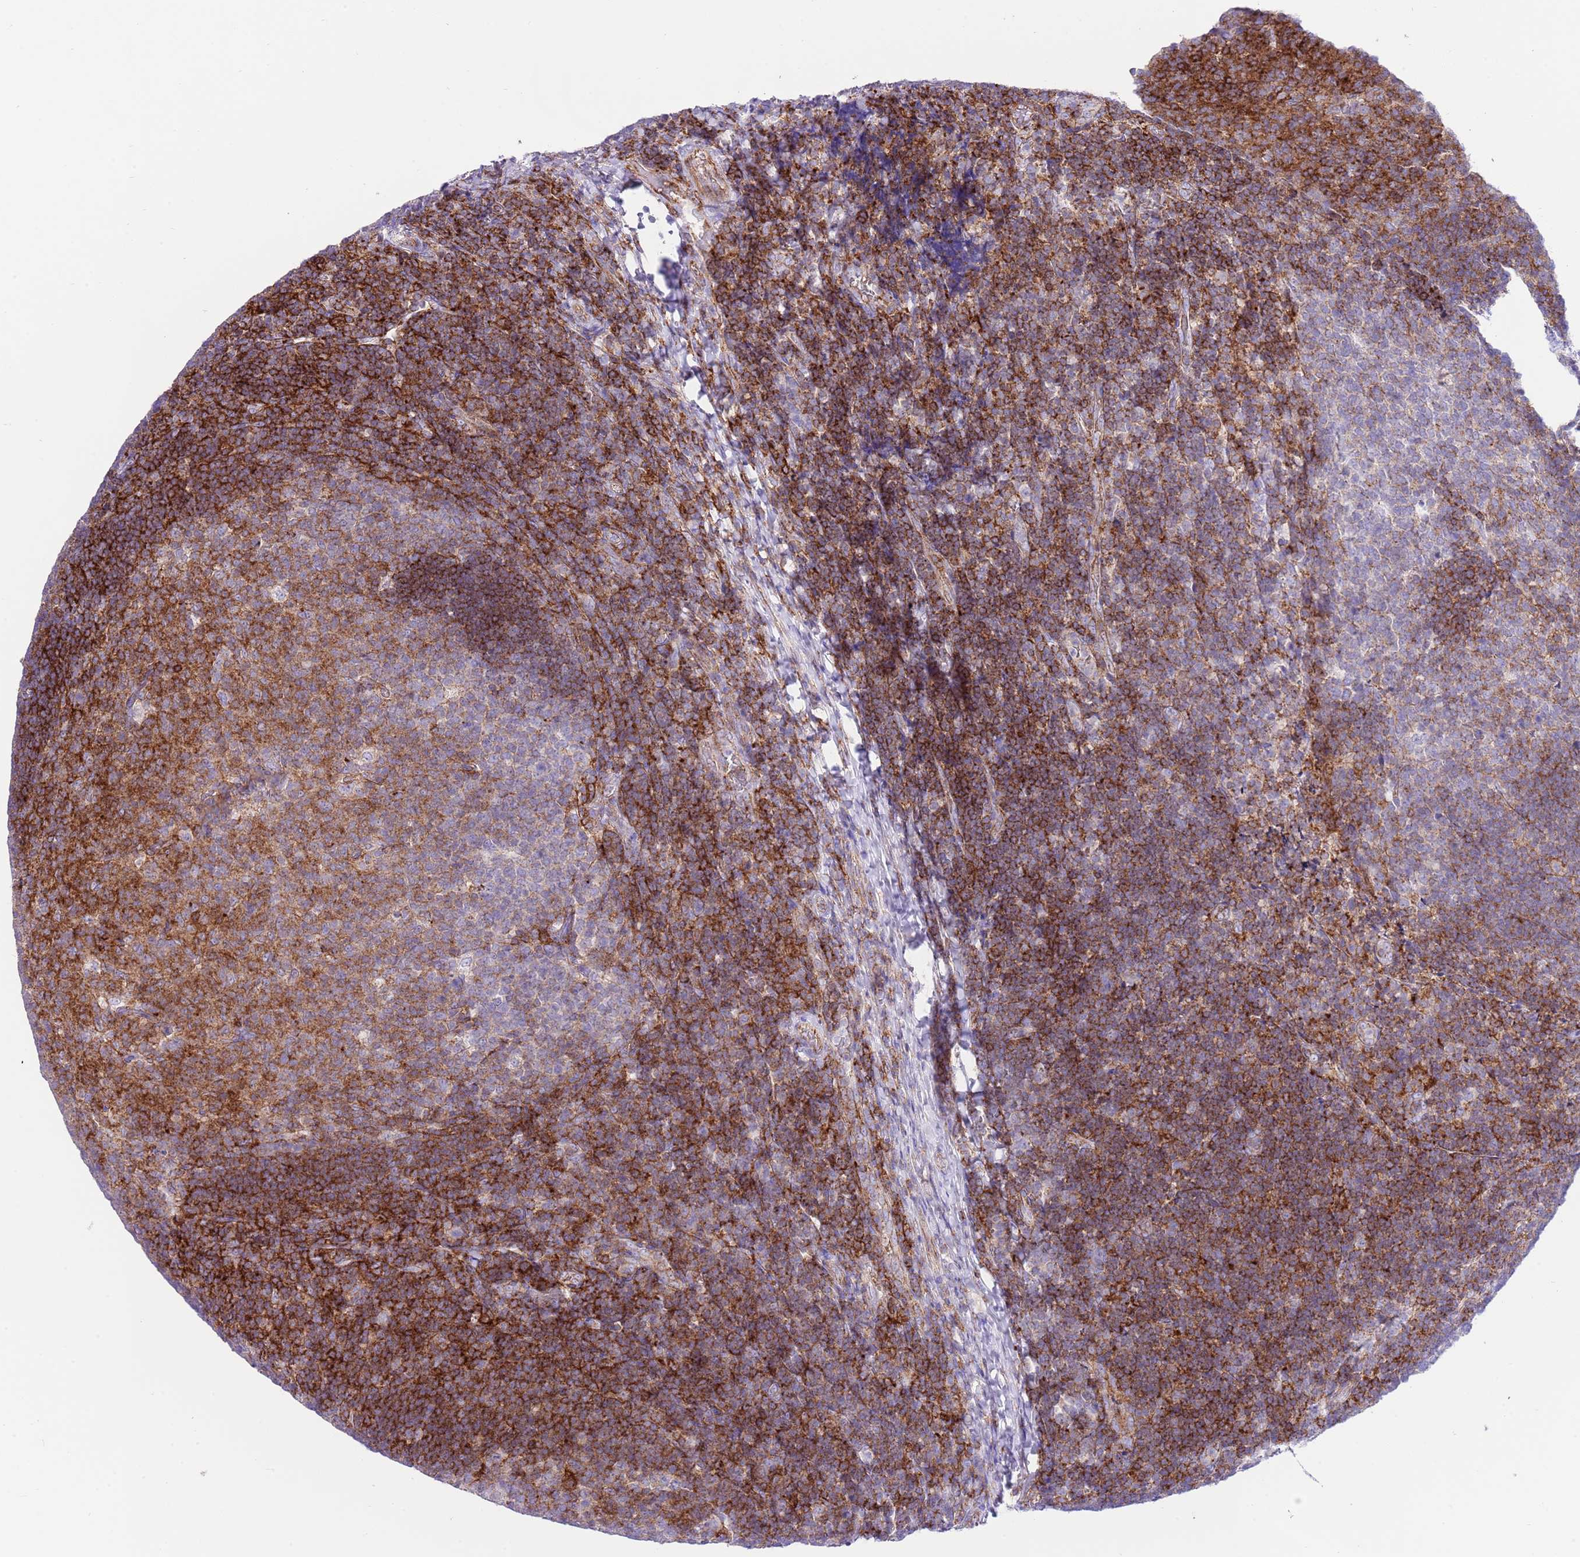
{"staining": {"intensity": "strong", "quantity": "<25%", "location": "cytoplasmic/membranous"}, "tissue": "tonsil", "cell_type": "Germinal center cells", "image_type": "normal", "snomed": [{"axis": "morphology", "description": "Normal tissue, NOS"}, {"axis": "topography", "description": "Tonsil"}], "caption": "Benign tonsil was stained to show a protein in brown. There is medium levels of strong cytoplasmic/membranous expression in about <25% of germinal center cells.", "gene": "ALDH3A1", "patient": {"sex": "female", "age": 10}}